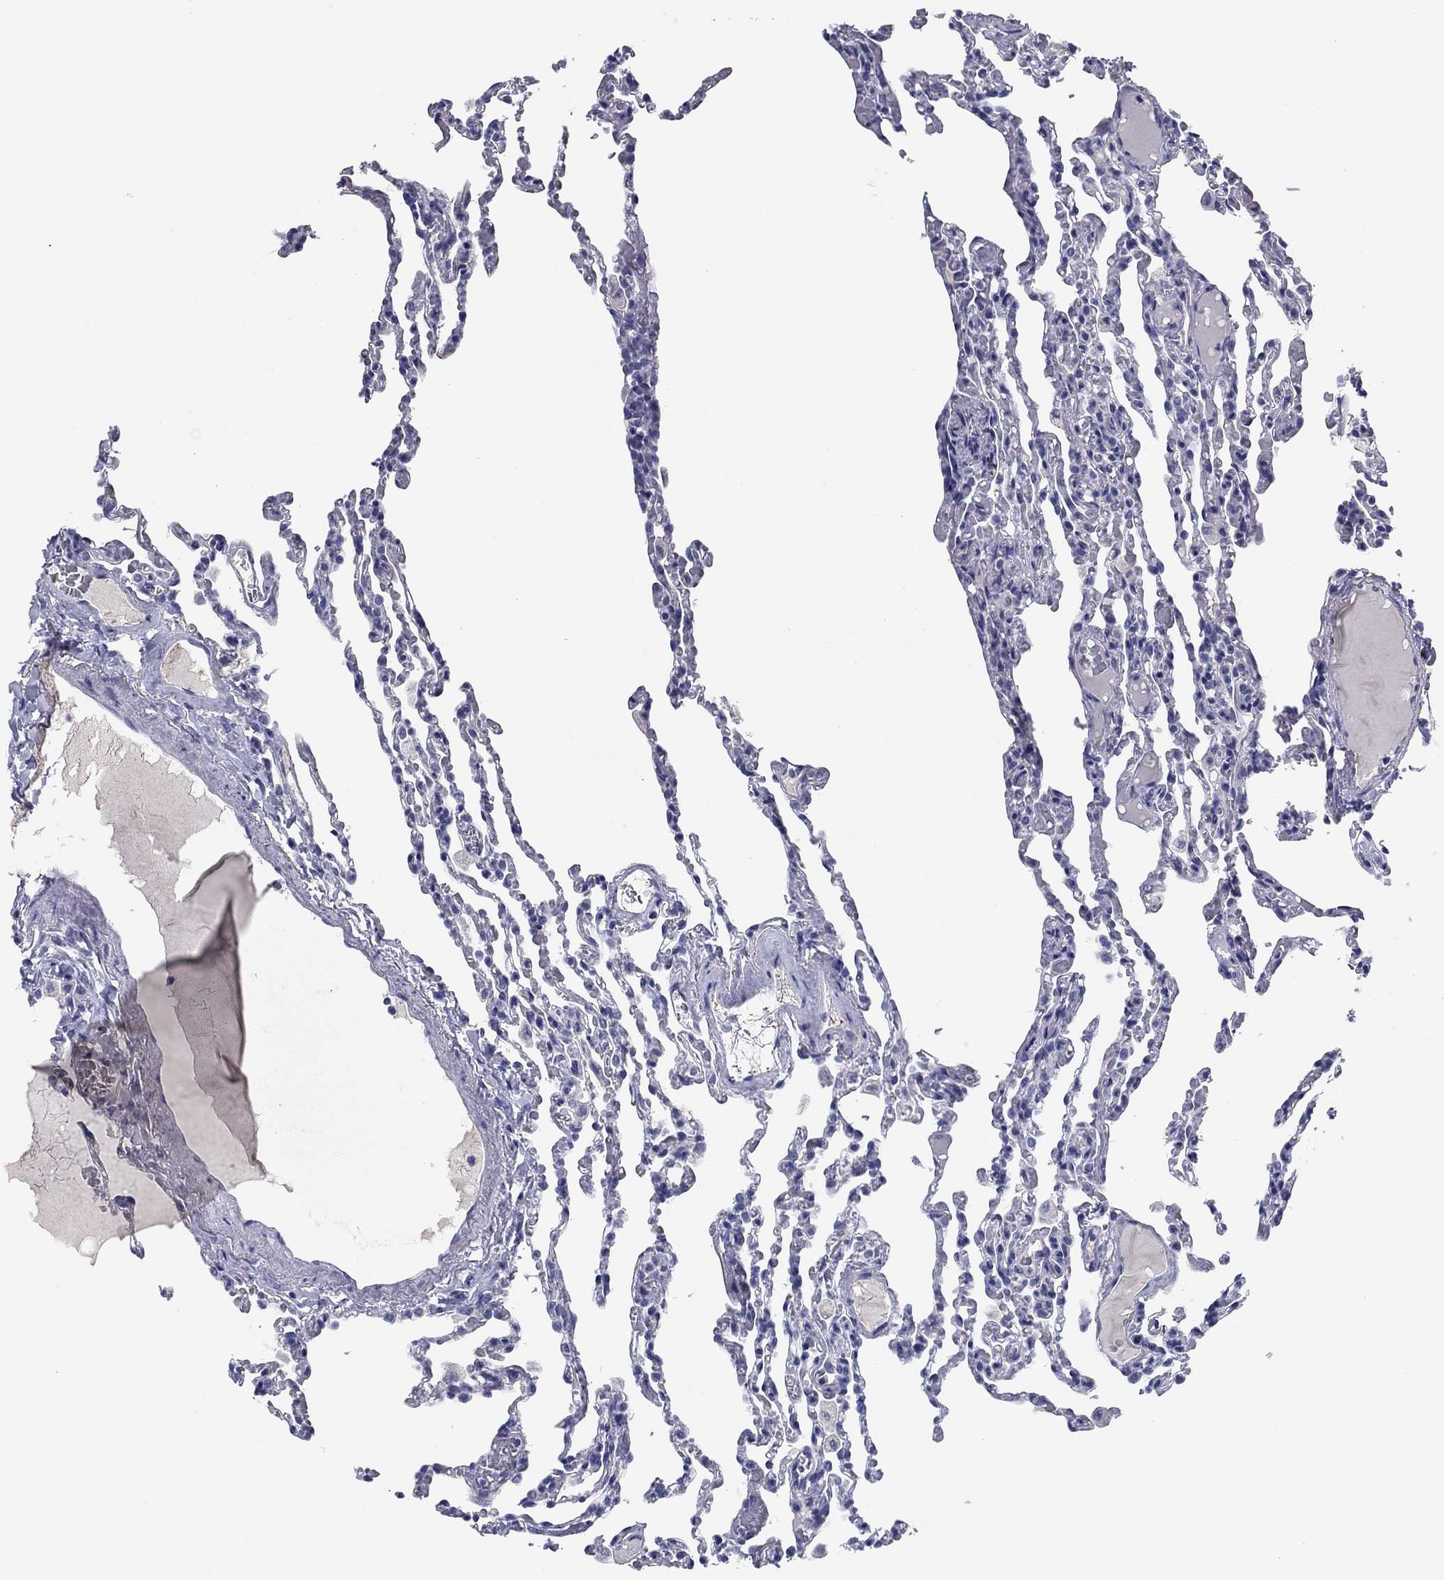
{"staining": {"intensity": "negative", "quantity": "none", "location": "none"}, "tissue": "lung", "cell_type": "Alveolar cells", "image_type": "normal", "snomed": [{"axis": "morphology", "description": "Normal tissue, NOS"}, {"axis": "topography", "description": "Lung"}], "caption": "Immunohistochemical staining of normal lung displays no significant staining in alveolar cells.", "gene": "KCNH1", "patient": {"sex": "female", "age": 43}}